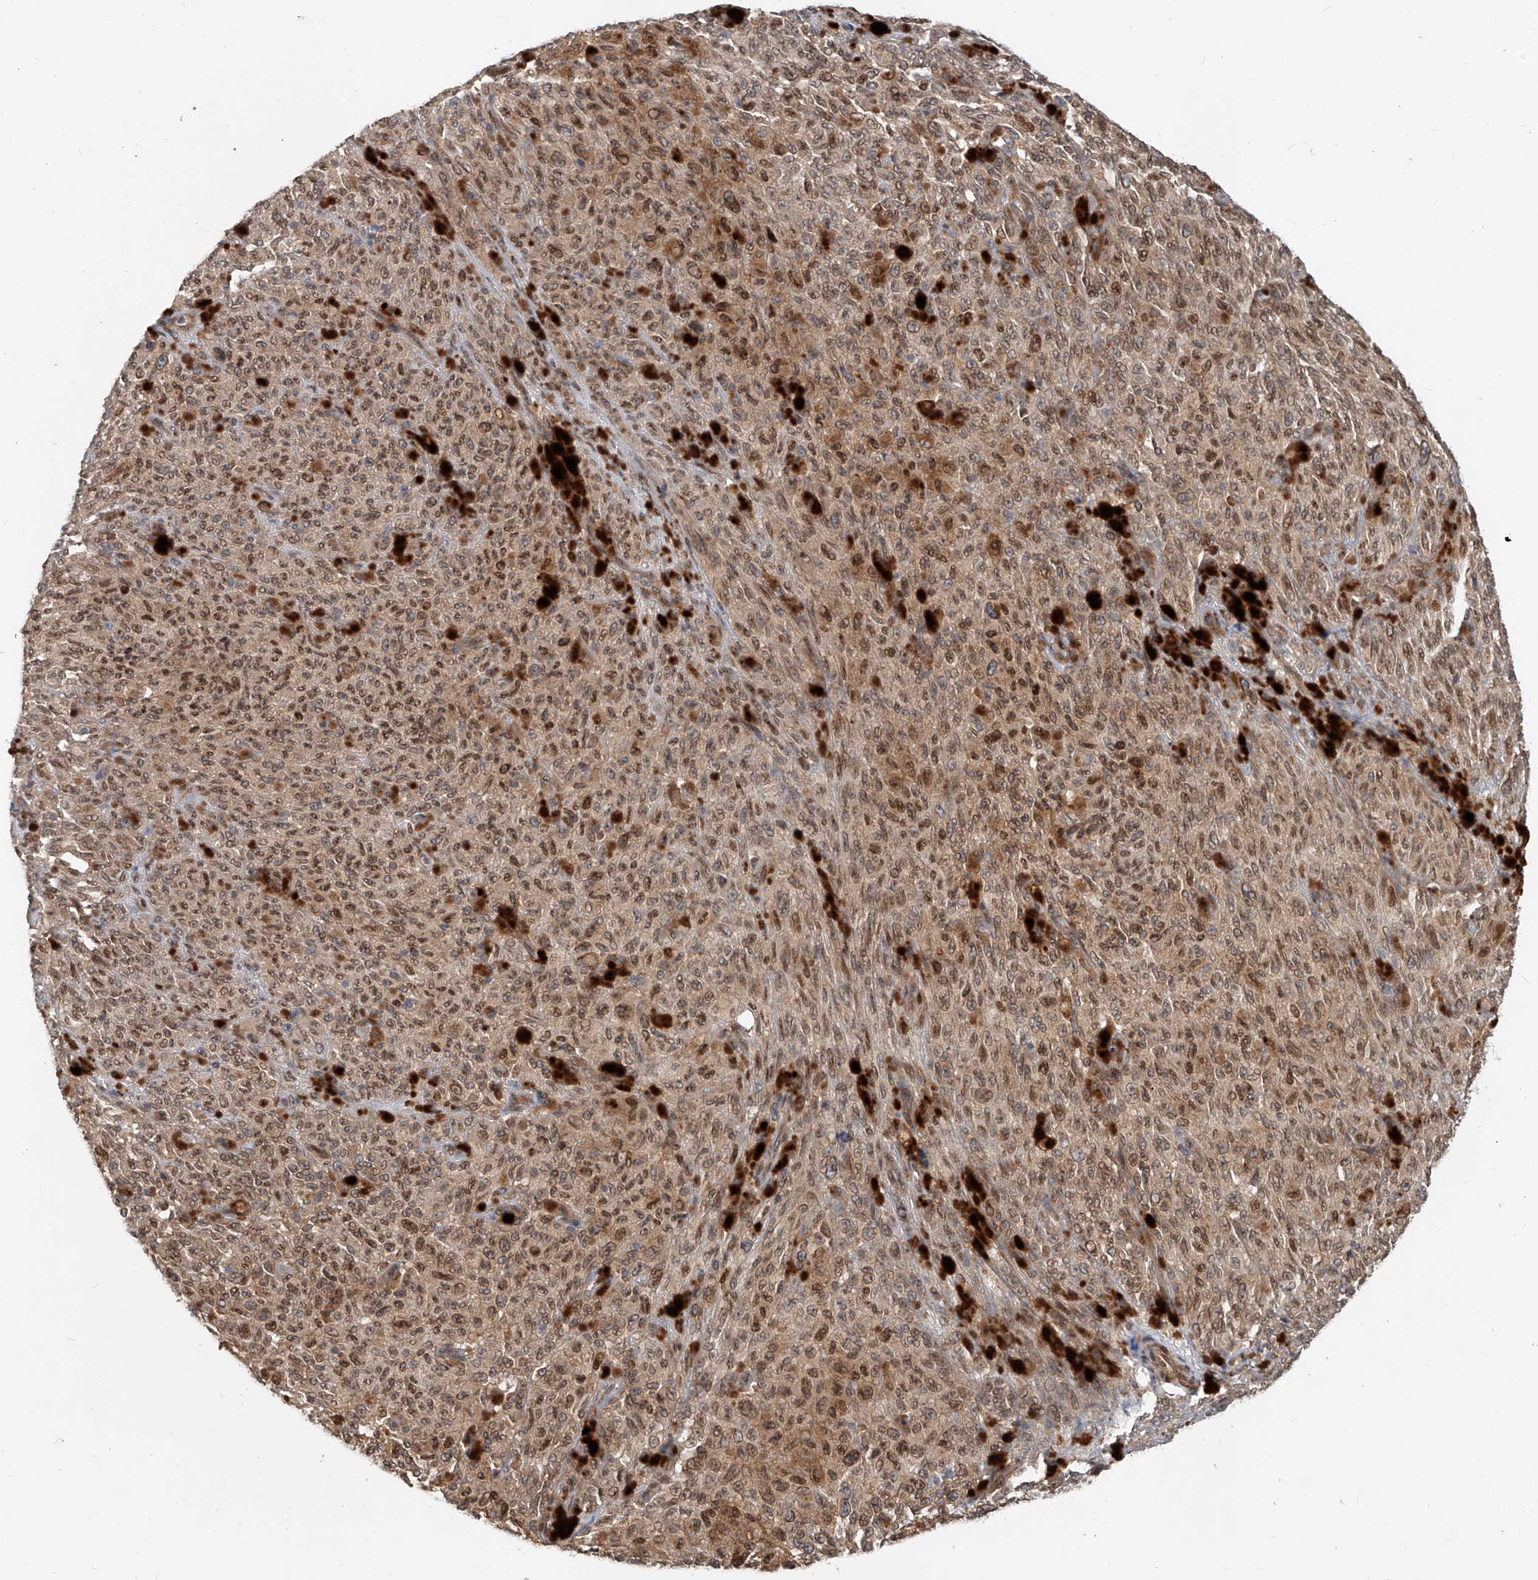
{"staining": {"intensity": "moderate", "quantity": ">75%", "location": "cytoplasmic/membranous,nuclear"}, "tissue": "melanoma", "cell_type": "Tumor cells", "image_type": "cancer", "snomed": [{"axis": "morphology", "description": "Malignant melanoma, NOS"}, {"axis": "topography", "description": "Skin"}], "caption": "Immunohistochemistry (IHC) (DAB) staining of human malignant melanoma displays moderate cytoplasmic/membranous and nuclear protein staining in about >75% of tumor cells.", "gene": "SASH1", "patient": {"sex": "female", "age": 82}}